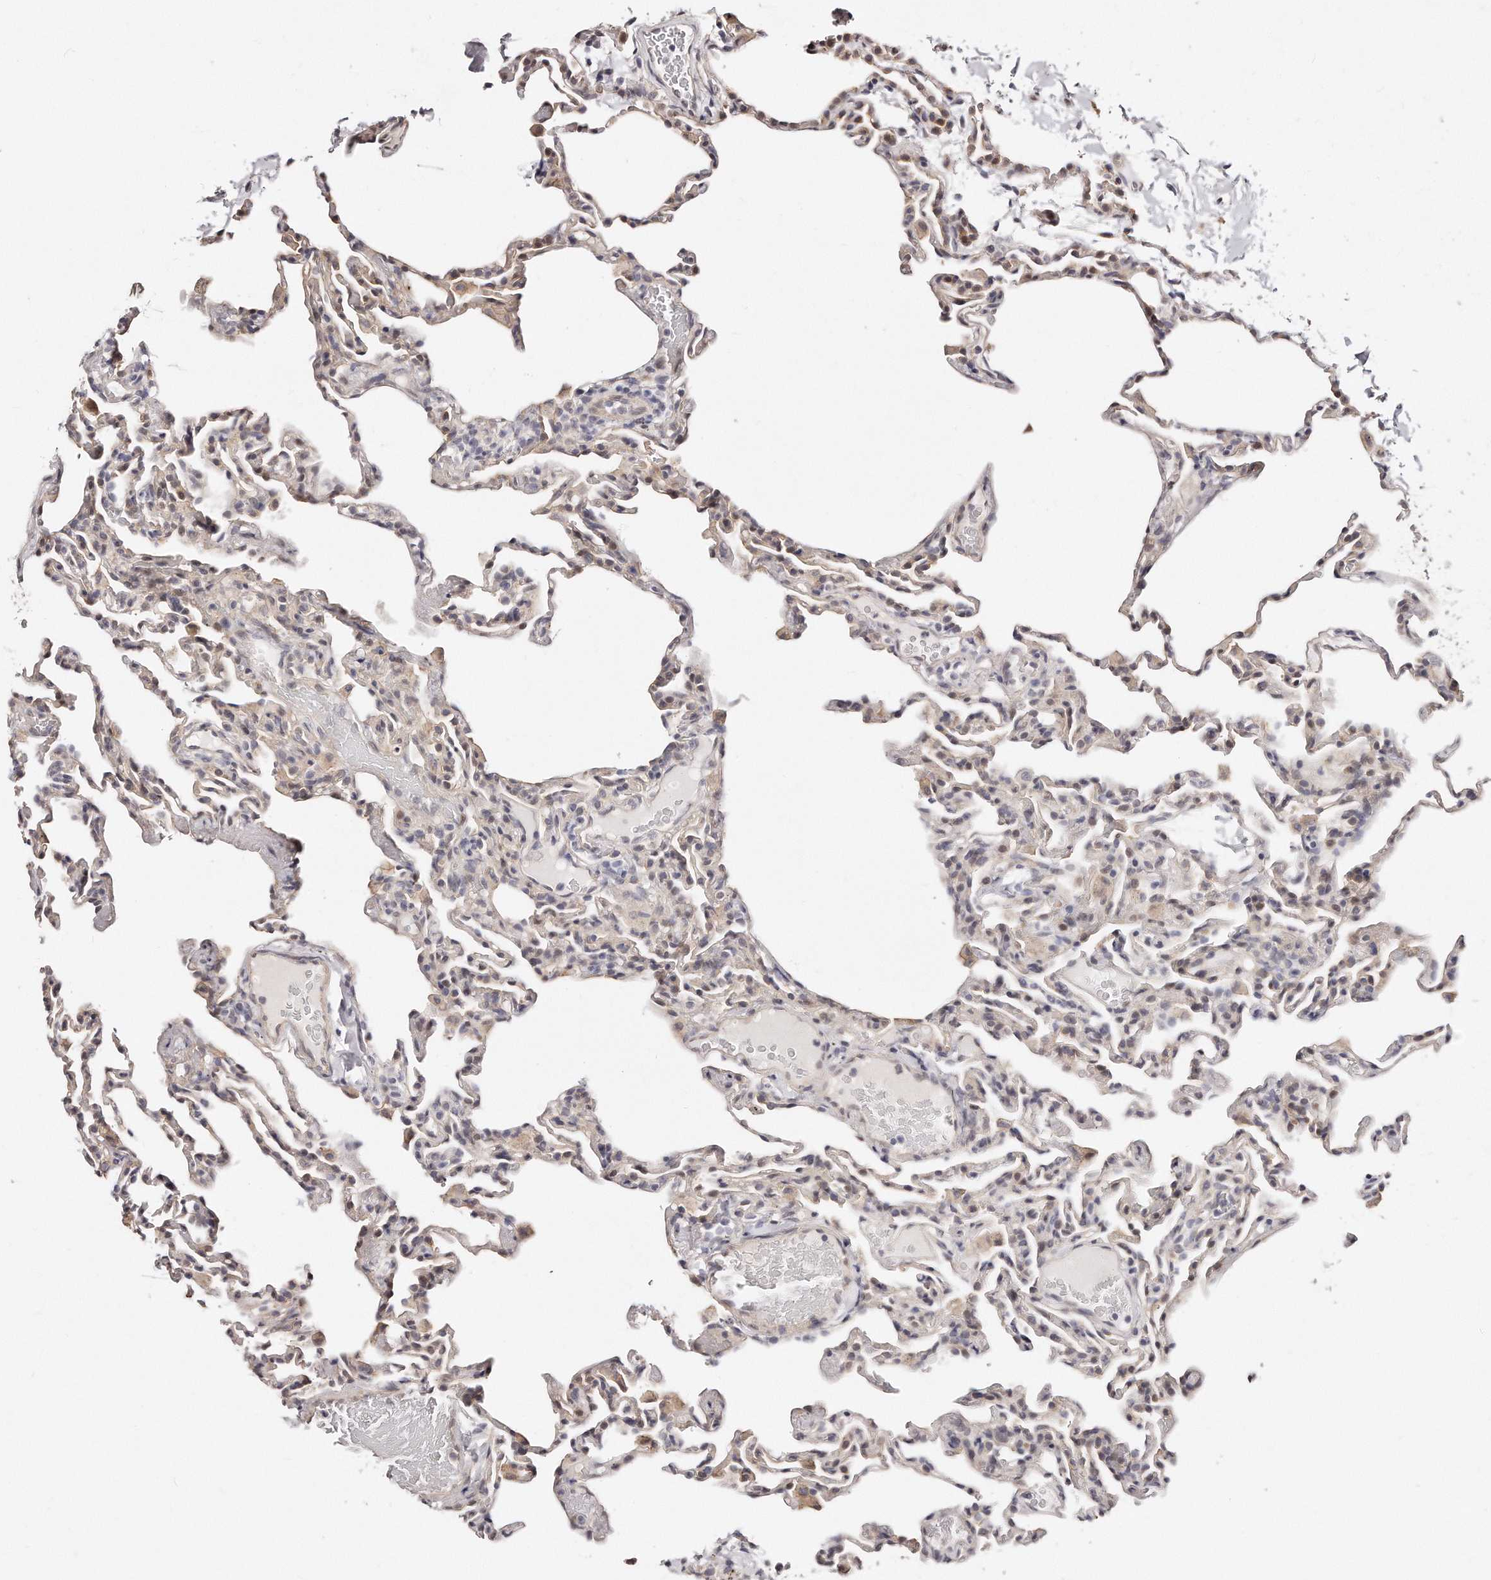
{"staining": {"intensity": "weak", "quantity": "25%-75%", "location": "cytoplasmic/membranous,nuclear"}, "tissue": "lung", "cell_type": "Alveolar cells", "image_type": "normal", "snomed": [{"axis": "morphology", "description": "Normal tissue, NOS"}, {"axis": "topography", "description": "Lung"}], "caption": "Immunohistochemistry photomicrograph of normal lung stained for a protein (brown), which reveals low levels of weak cytoplasmic/membranous,nuclear staining in approximately 25%-75% of alveolar cells.", "gene": "CASZ1", "patient": {"sex": "male", "age": 20}}